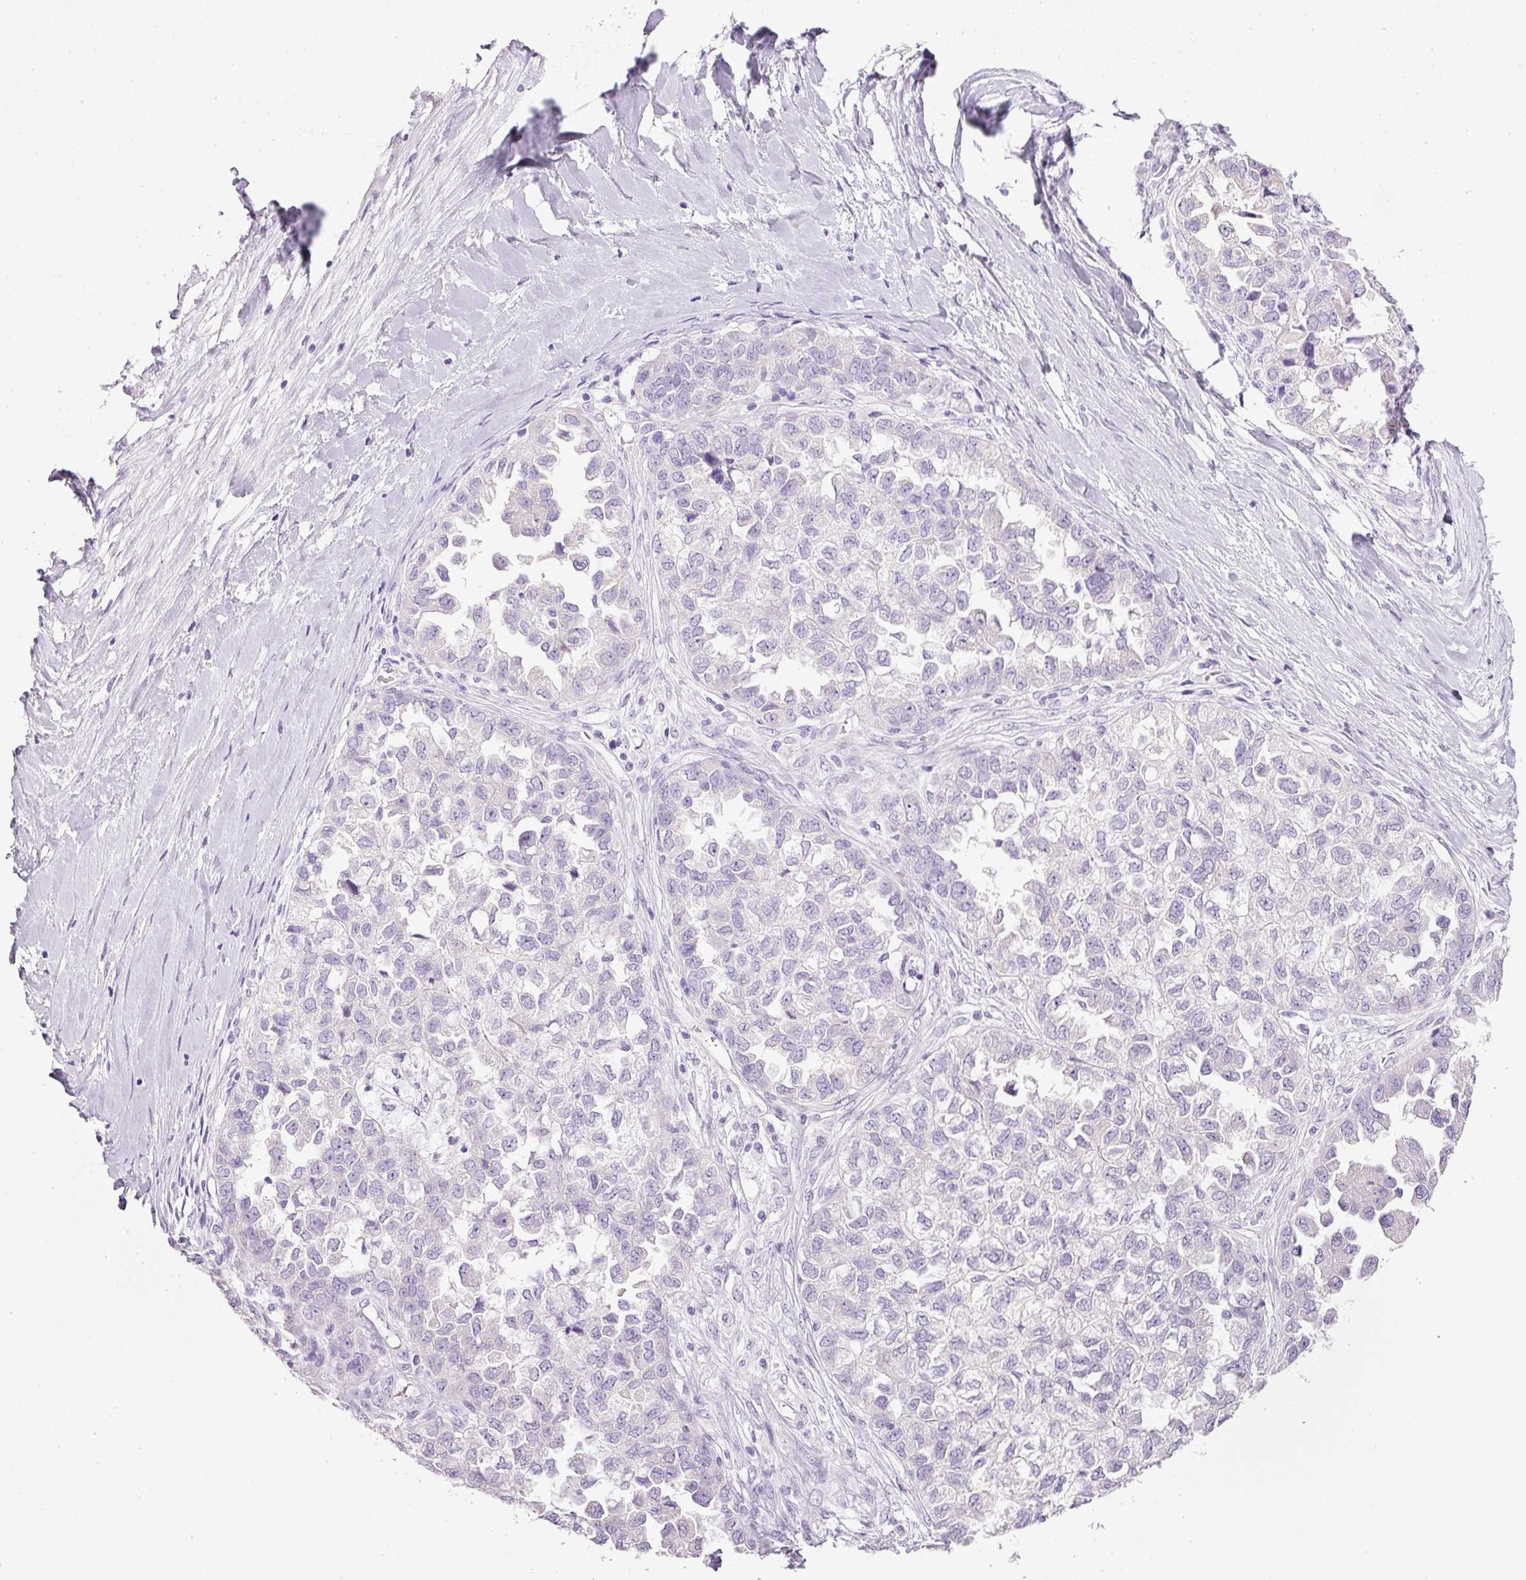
{"staining": {"intensity": "negative", "quantity": "none", "location": "none"}, "tissue": "ovarian cancer", "cell_type": "Tumor cells", "image_type": "cancer", "snomed": [{"axis": "morphology", "description": "Cystadenocarcinoma, serous, NOS"}, {"axis": "topography", "description": "Ovary"}], "caption": "Ovarian serous cystadenocarcinoma was stained to show a protein in brown. There is no significant expression in tumor cells.", "gene": "BSND", "patient": {"sex": "female", "age": 84}}